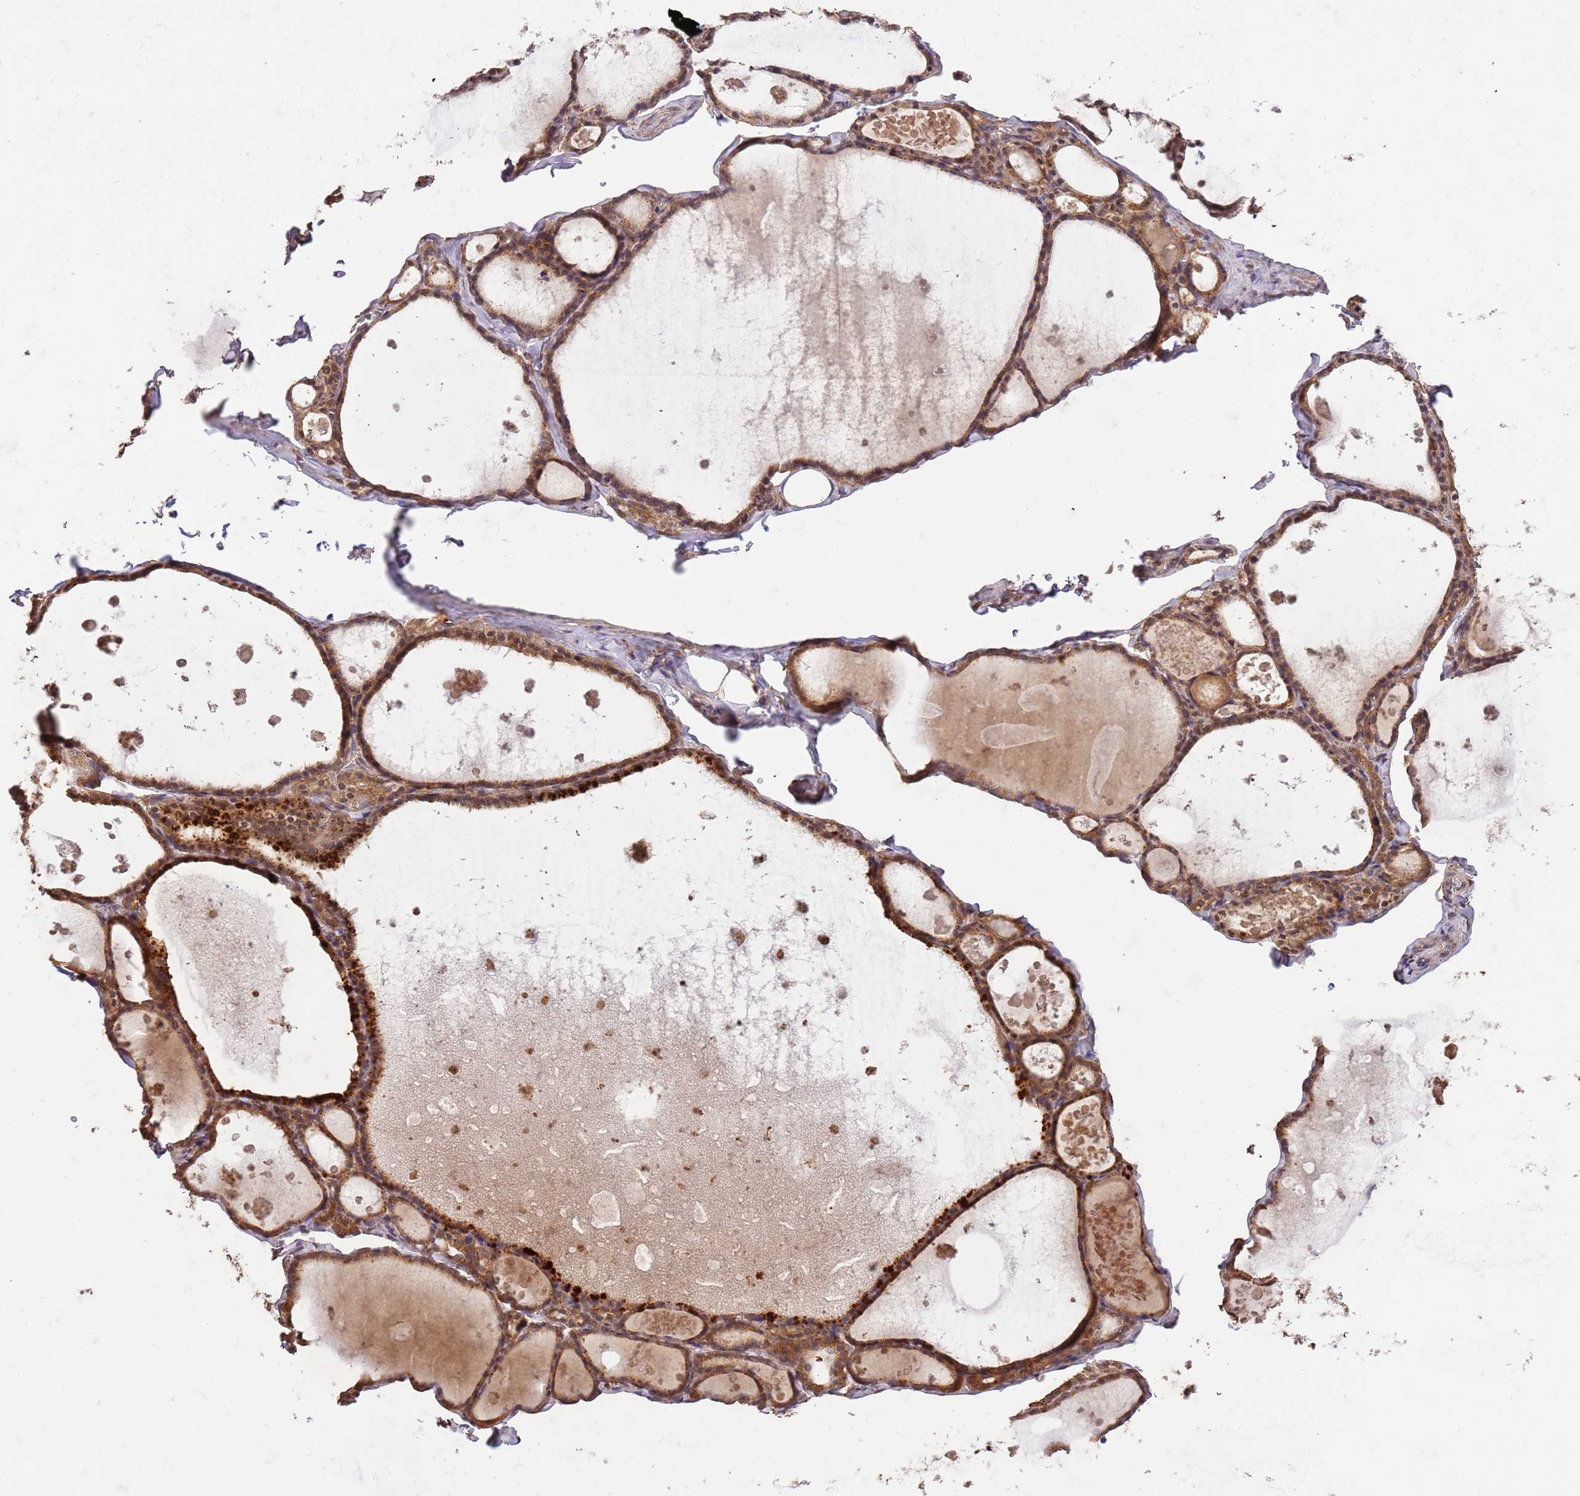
{"staining": {"intensity": "moderate", "quantity": ">75%", "location": "cytoplasmic/membranous,nuclear"}, "tissue": "thyroid gland", "cell_type": "Glandular cells", "image_type": "normal", "snomed": [{"axis": "morphology", "description": "Normal tissue, NOS"}, {"axis": "topography", "description": "Thyroid gland"}], "caption": "A brown stain labels moderate cytoplasmic/membranous,nuclear expression of a protein in glandular cells of normal thyroid gland.", "gene": "UBE3A", "patient": {"sex": "male", "age": 56}}